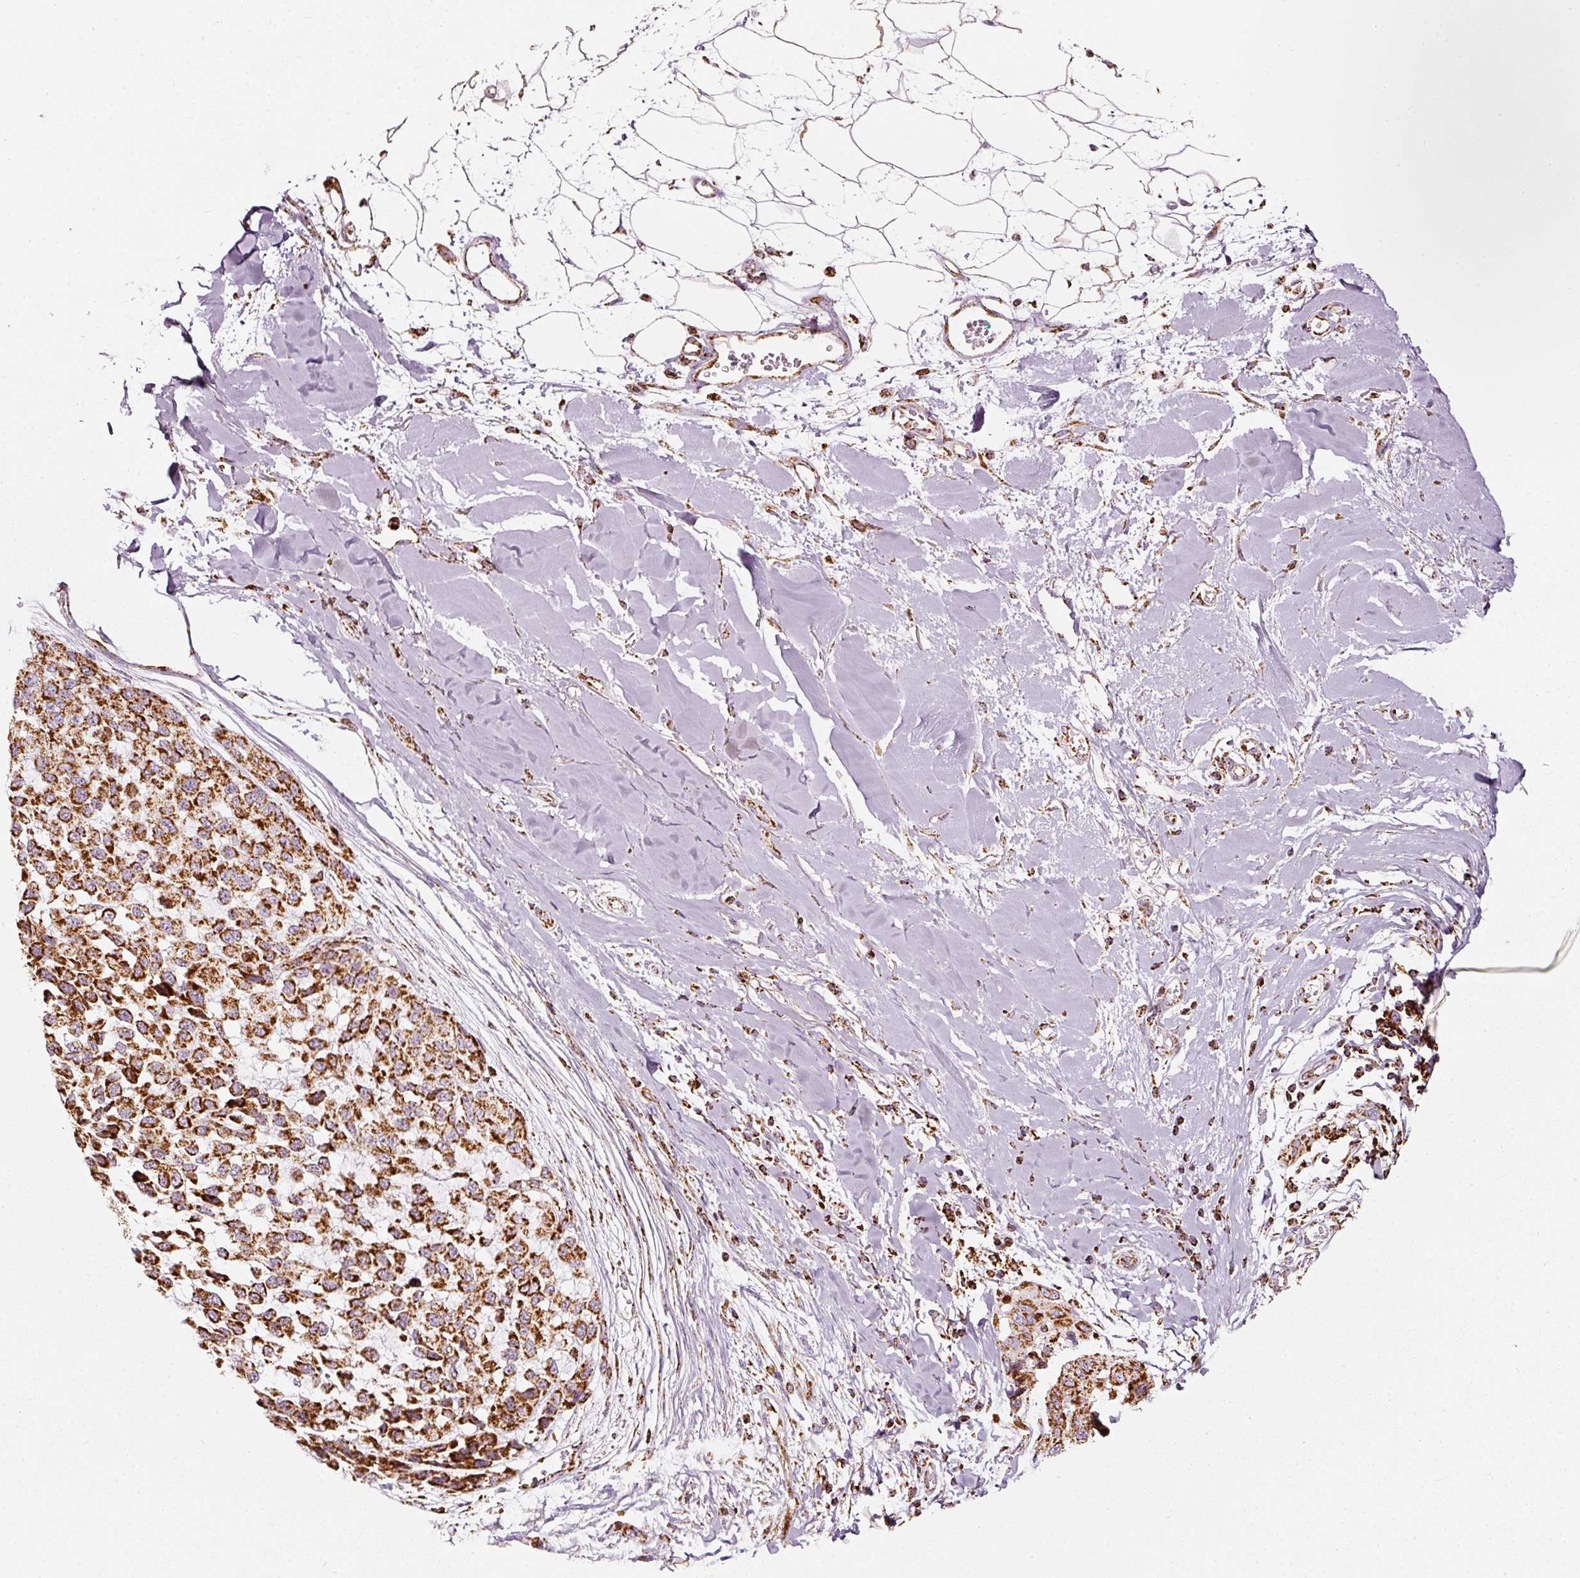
{"staining": {"intensity": "strong", "quantity": ">75%", "location": "cytoplasmic/membranous"}, "tissue": "melanoma", "cell_type": "Tumor cells", "image_type": "cancer", "snomed": [{"axis": "morphology", "description": "Malignant melanoma, NOS"}, {"axis": "topography", "description": "Skin"}], "caption": "High-power microscopy captured an immunohistochemistry (IHC) histopathology image of malignant melanoma, revealing strong cytoplasmic/membranous expression in approximately >75% of tumor cells. Nuclei are stained in blue.", "gene": "MT-CO2", "patient": {"sex": "male", "age": 62}}